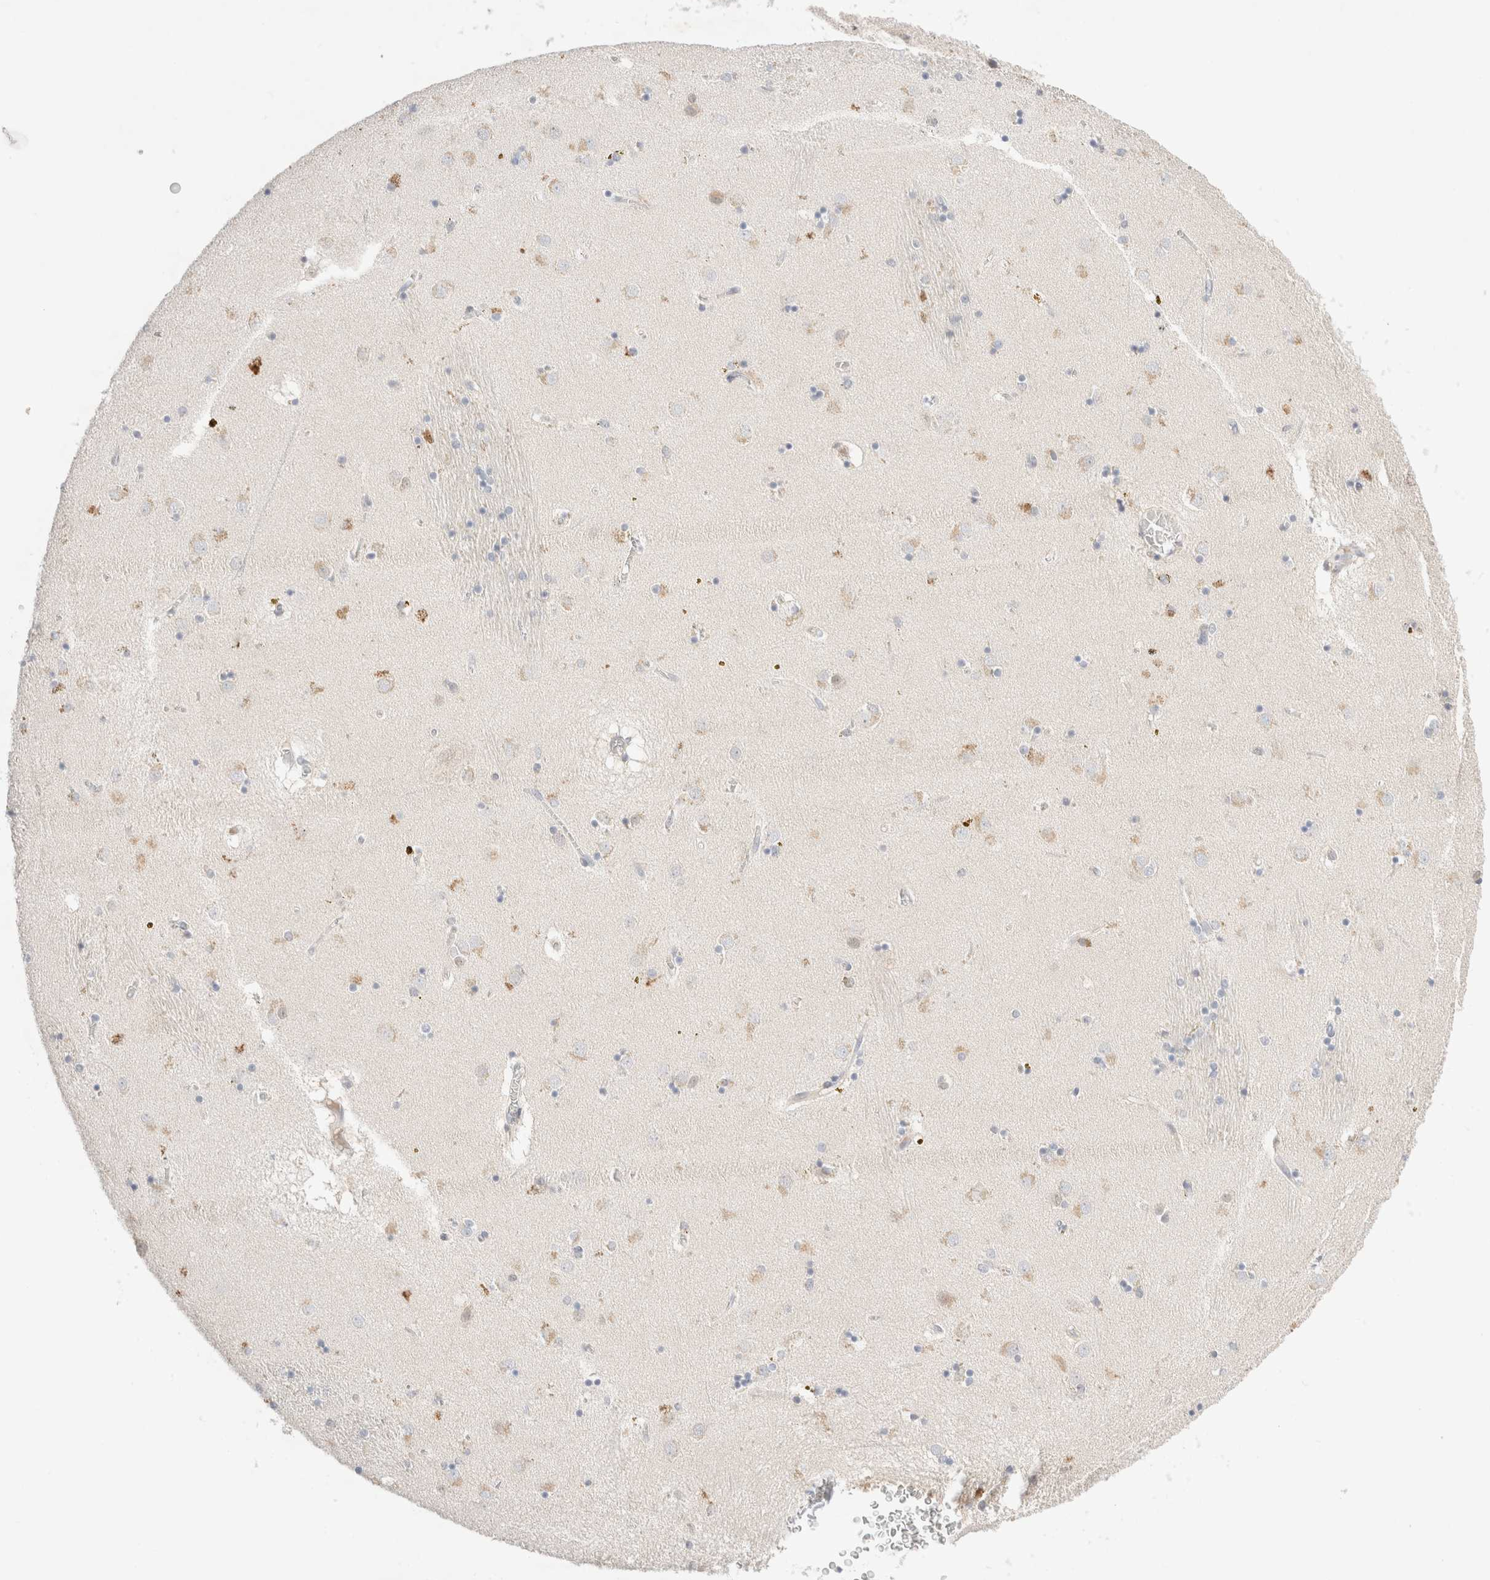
{"staining": {"intensity": "moderate", "quantity": "<25%", "location": "cytoplasmic/membranous"}, "tissue": "caudate", "cell_type": "Glial cells", "image_type": "normal", "snomed": [{"axis": "morphology", "description": "Normal tissue, NOS"}, {"axis": "topography", "description": "Lateral ventricle wall"}], "caption": "Human caudate stained for a protein (brown) demonstrates moderate cytoplasmic/membranous positive staining in about <25% of glial cells.", "gene": "SPATA20", "patient": {"sex": "male", "age": 70}}